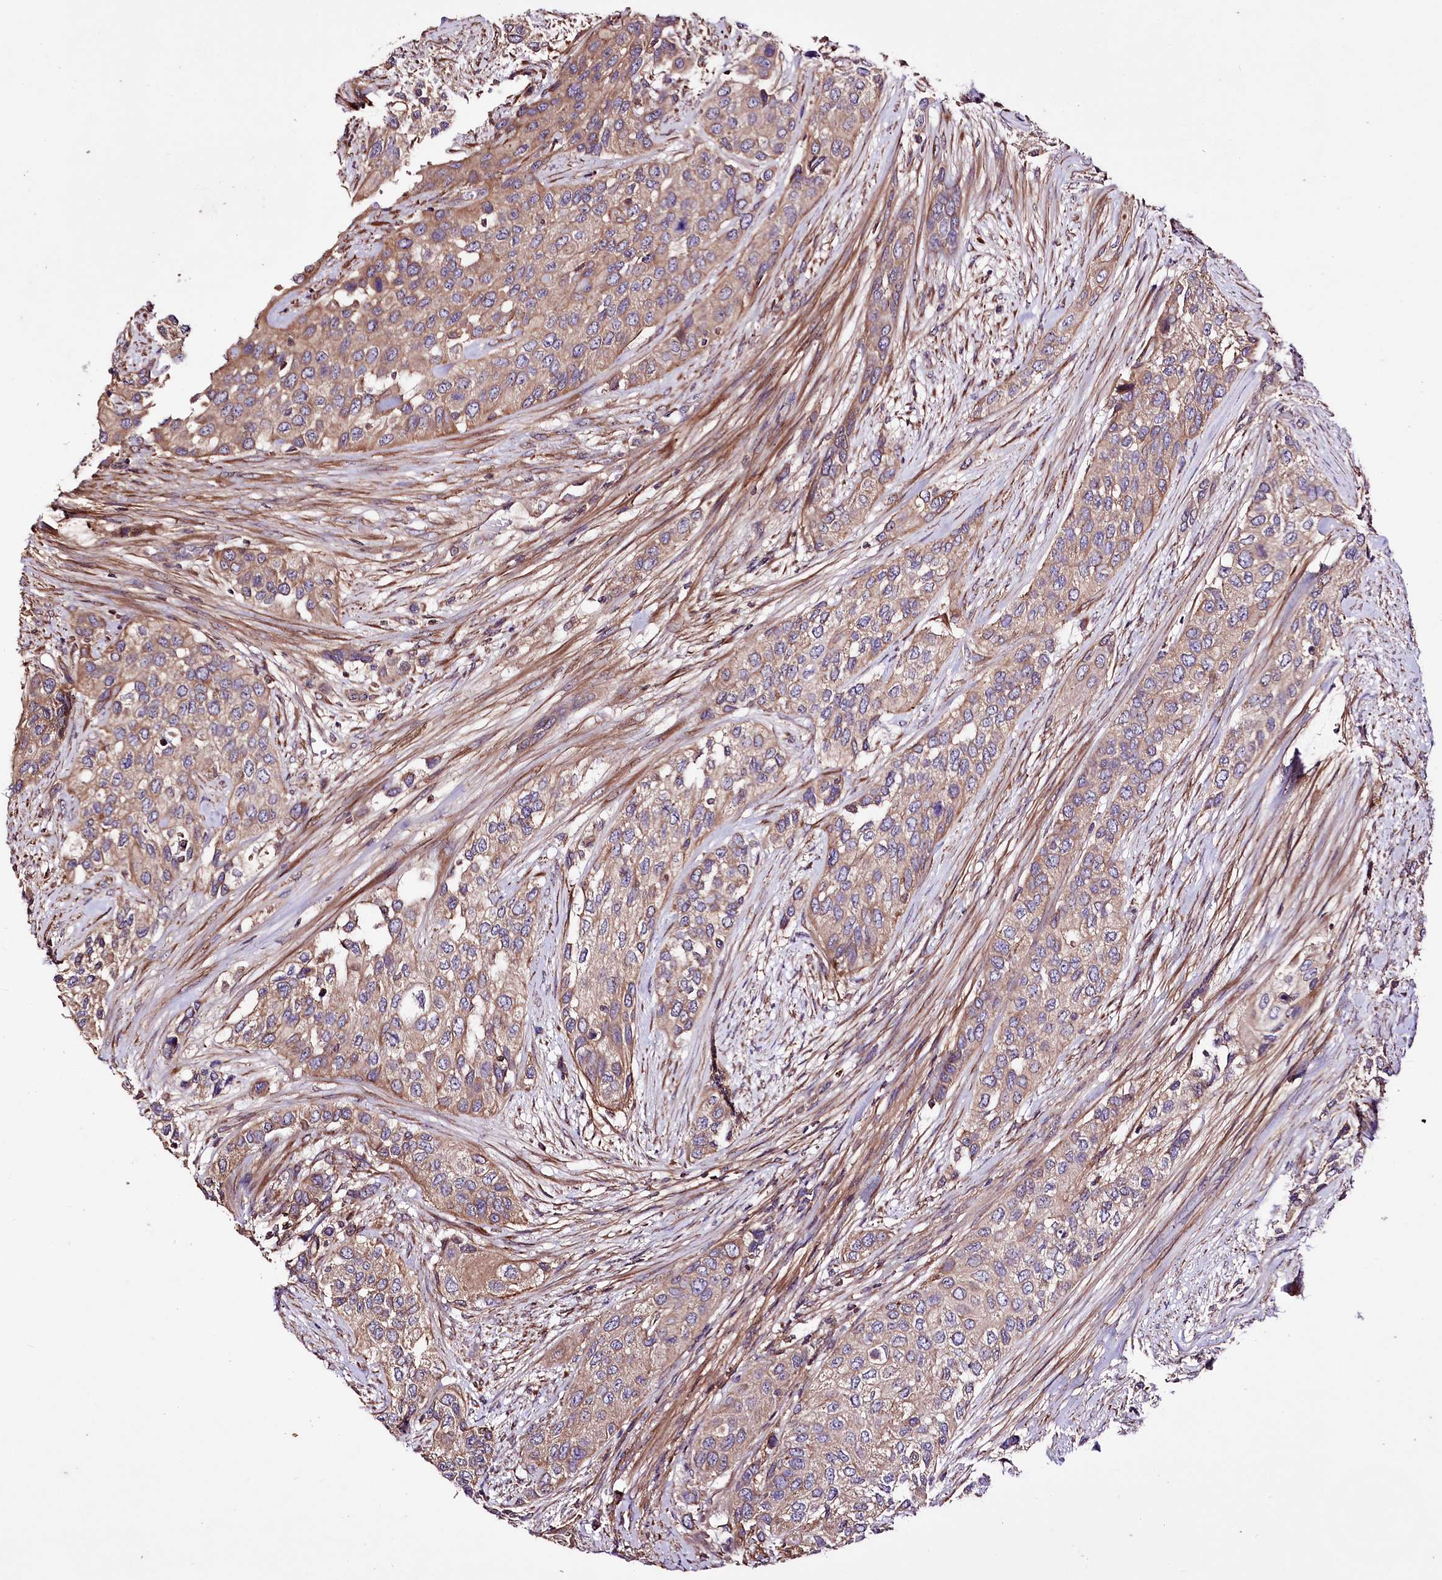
{"staining": {"intensity": "weak", "quantity": ">75%", "location": "cytoplasmic/membranous"}, "tissue": "urothelial cancer", "cell_type": "Tumor cells", "image_type": "cancer", "snomed": [{"axis": "morphology", "description": "Normal tissue, NOS"}, {"axis": "morphology", "description": "Urothelial carcinoma, High grade"}, {"axis": "topography", "description": "Vascular tissue"}, {"axis": "topography", "description": "Urinary bladder"}], "caption": "IHC staining of urothelial carcinoma (high-grade), which exhibits low levels of weak cytoplasmic/membranous staining in about >75% of tumor cells indicating weak cytoplasmic/membranous protein expression. The staining was performed using DAB (3,3'-diaminobenzidine) (brown) for protein detection and nuclei were counterstained in hematoxylin (blue).", "gene": "WWC1", "patient": {"sex": "female", "age": 56}}